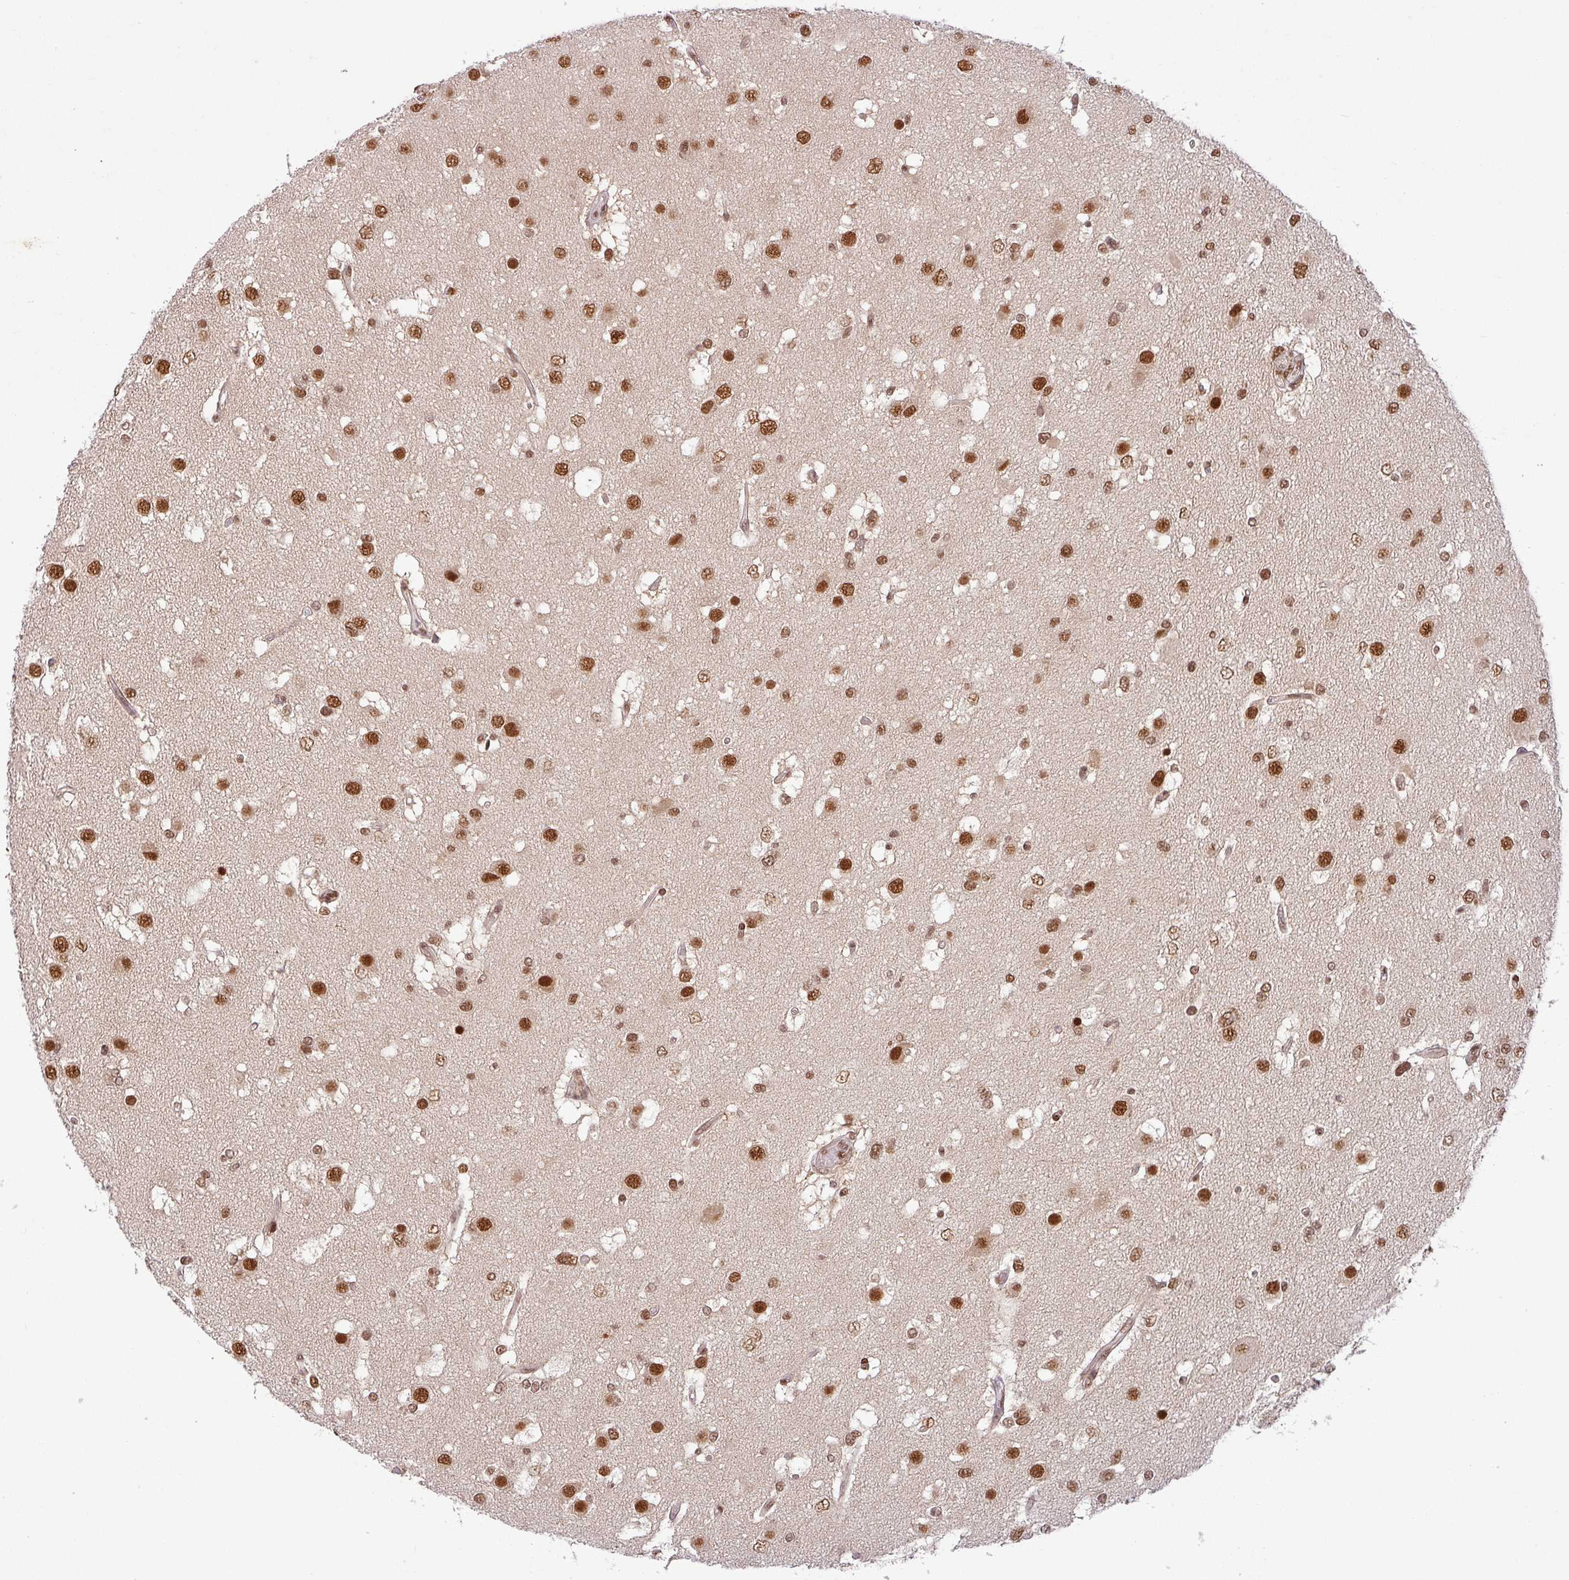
{"staining": {"intensity": "strong", "quantity": ">75%", "location": "nuclear"}, "tissue": "glioma", "cell_type": "Tumor cells", "image_type": "cancer", "snomed": [{"axis": "morphology", "description": "Glioma, malignant, High grade"}, {"axis": "topography", "description": "Brain"}], "caption": "Human glioma stained with a brown dye exhibits strong nuclear positive positivity in approximately >75% of tumor cells.", "gene": "SRSF2", "patient": {"sex": "male", "age": 53}}